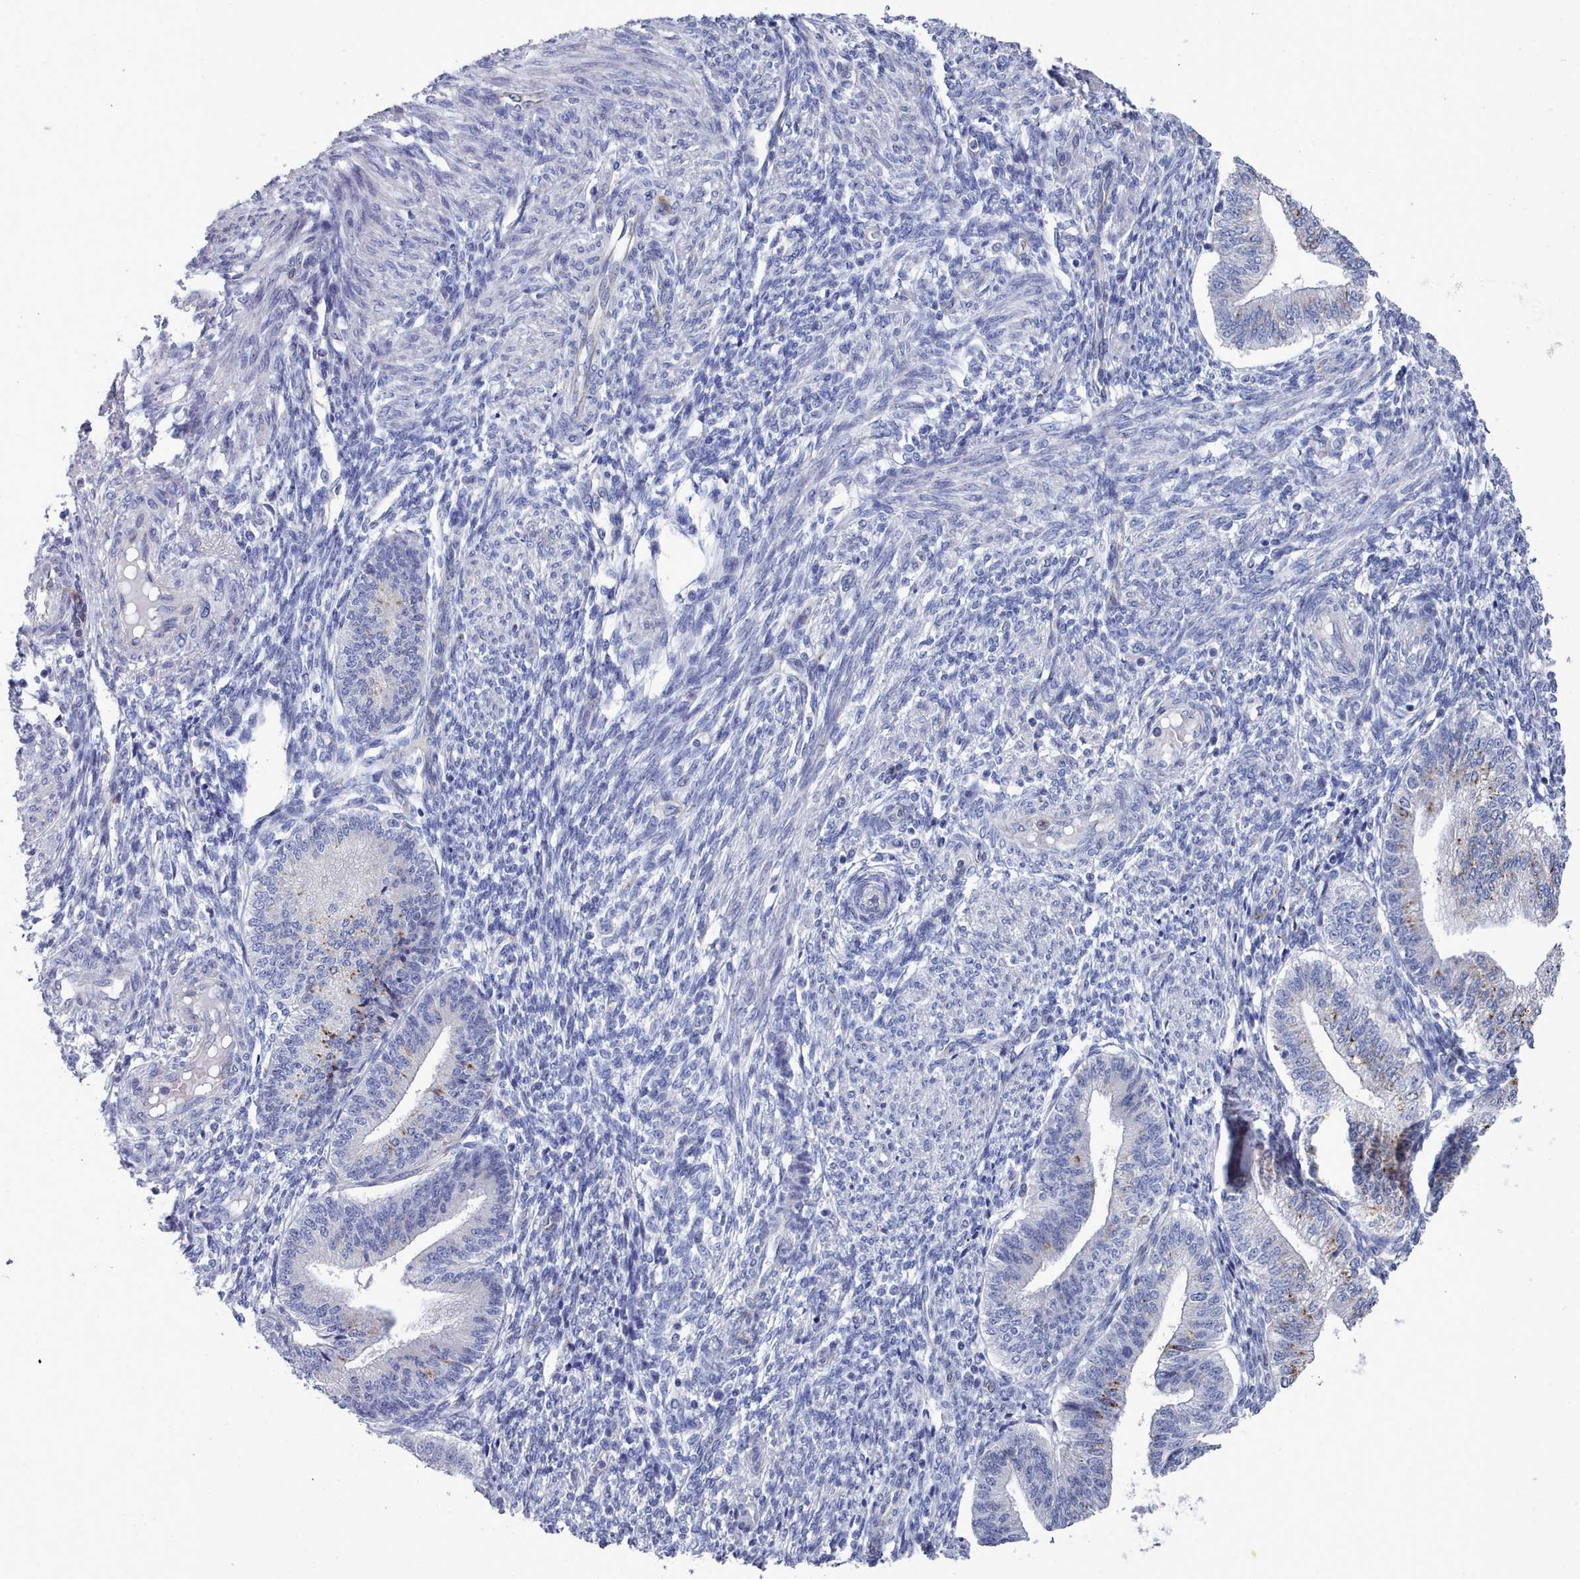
{"staining": {"intensity": "negative", "quantity": "none", "location": "none"}, "tissue": "endometrium", "cell_type": "Cells in endometrial stroma", "image_type": "normal", "snomed": [{"axis": "morphology", "description": "Normal tissue, NOS"}, {"axis": "topography", "description": "Endometrium"}], "caption": "Human endometrium stained for a protein using immunohistochemistry (IHC) exhibits no expression in cells in endometrial stroma.", "gene": "ENSG00000285188", "patient": {"sex": "female", "age": 34}}